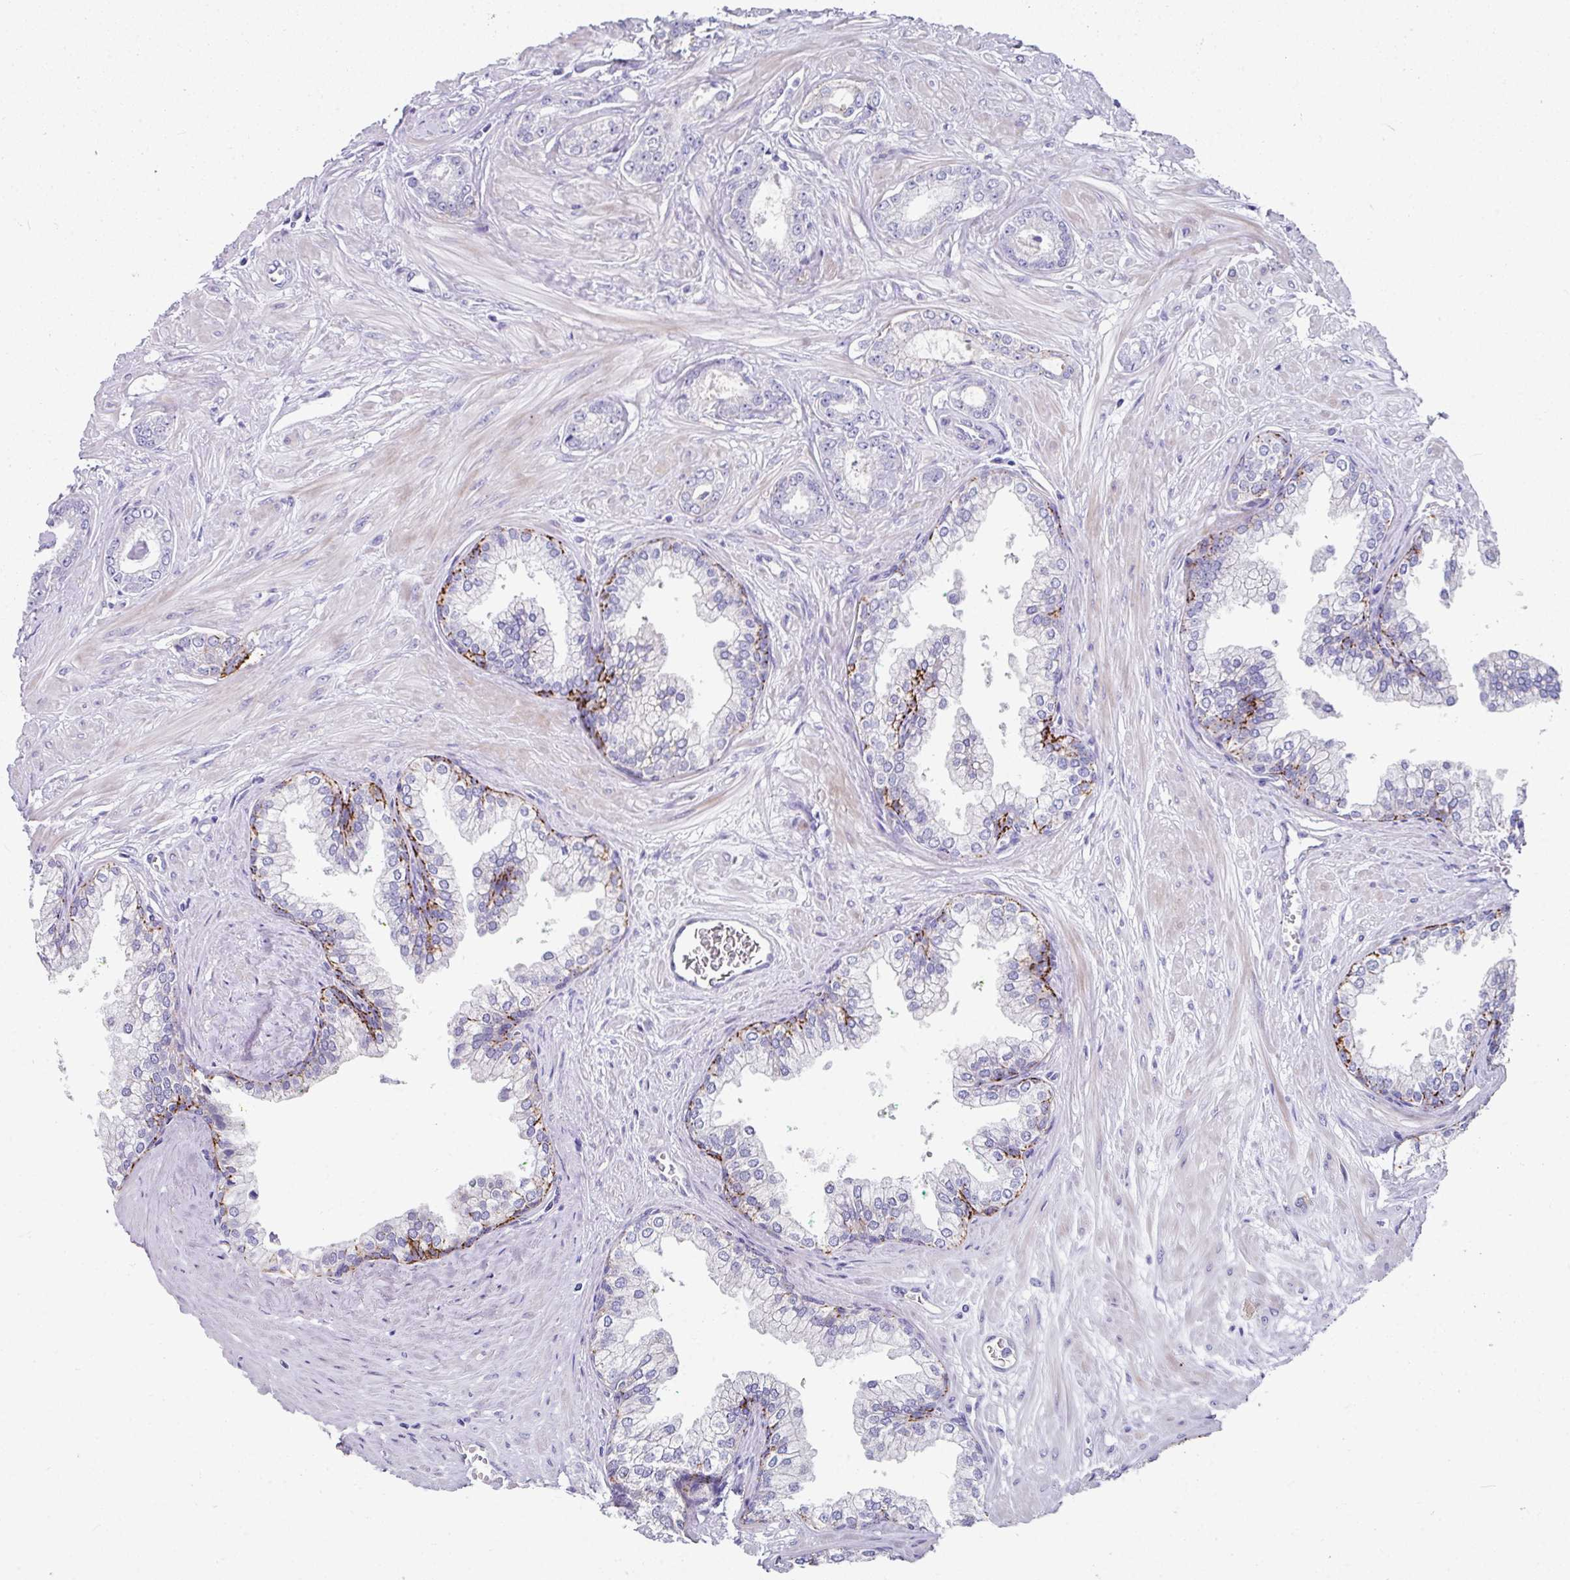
{"staining": {"intensity": "weak", "quantity": "<25%", "location": "cytoplasmic/membranous"}, "tissue": "prostate cancer", "cell_type": "Tumor cells", "image_type": "cancer", "snomed": [{"axis": "morphology", "description": "Adenocarcinoma, Low grade"}, {"axis": "topography", "description": "Prostate"}], "caption": "An immunohistochemistry (IHC) image of low-grade adenocarcinoma (prostate) is shown. There is no staining in tumor cells of low-grade adenocarcinoma (prostate). (DAB (3,3'-diaminobenzidine) IHC with hematoxylin counter stain).", "gene": "CLDN1", "patient": {"sex": "male", "age": 60}}